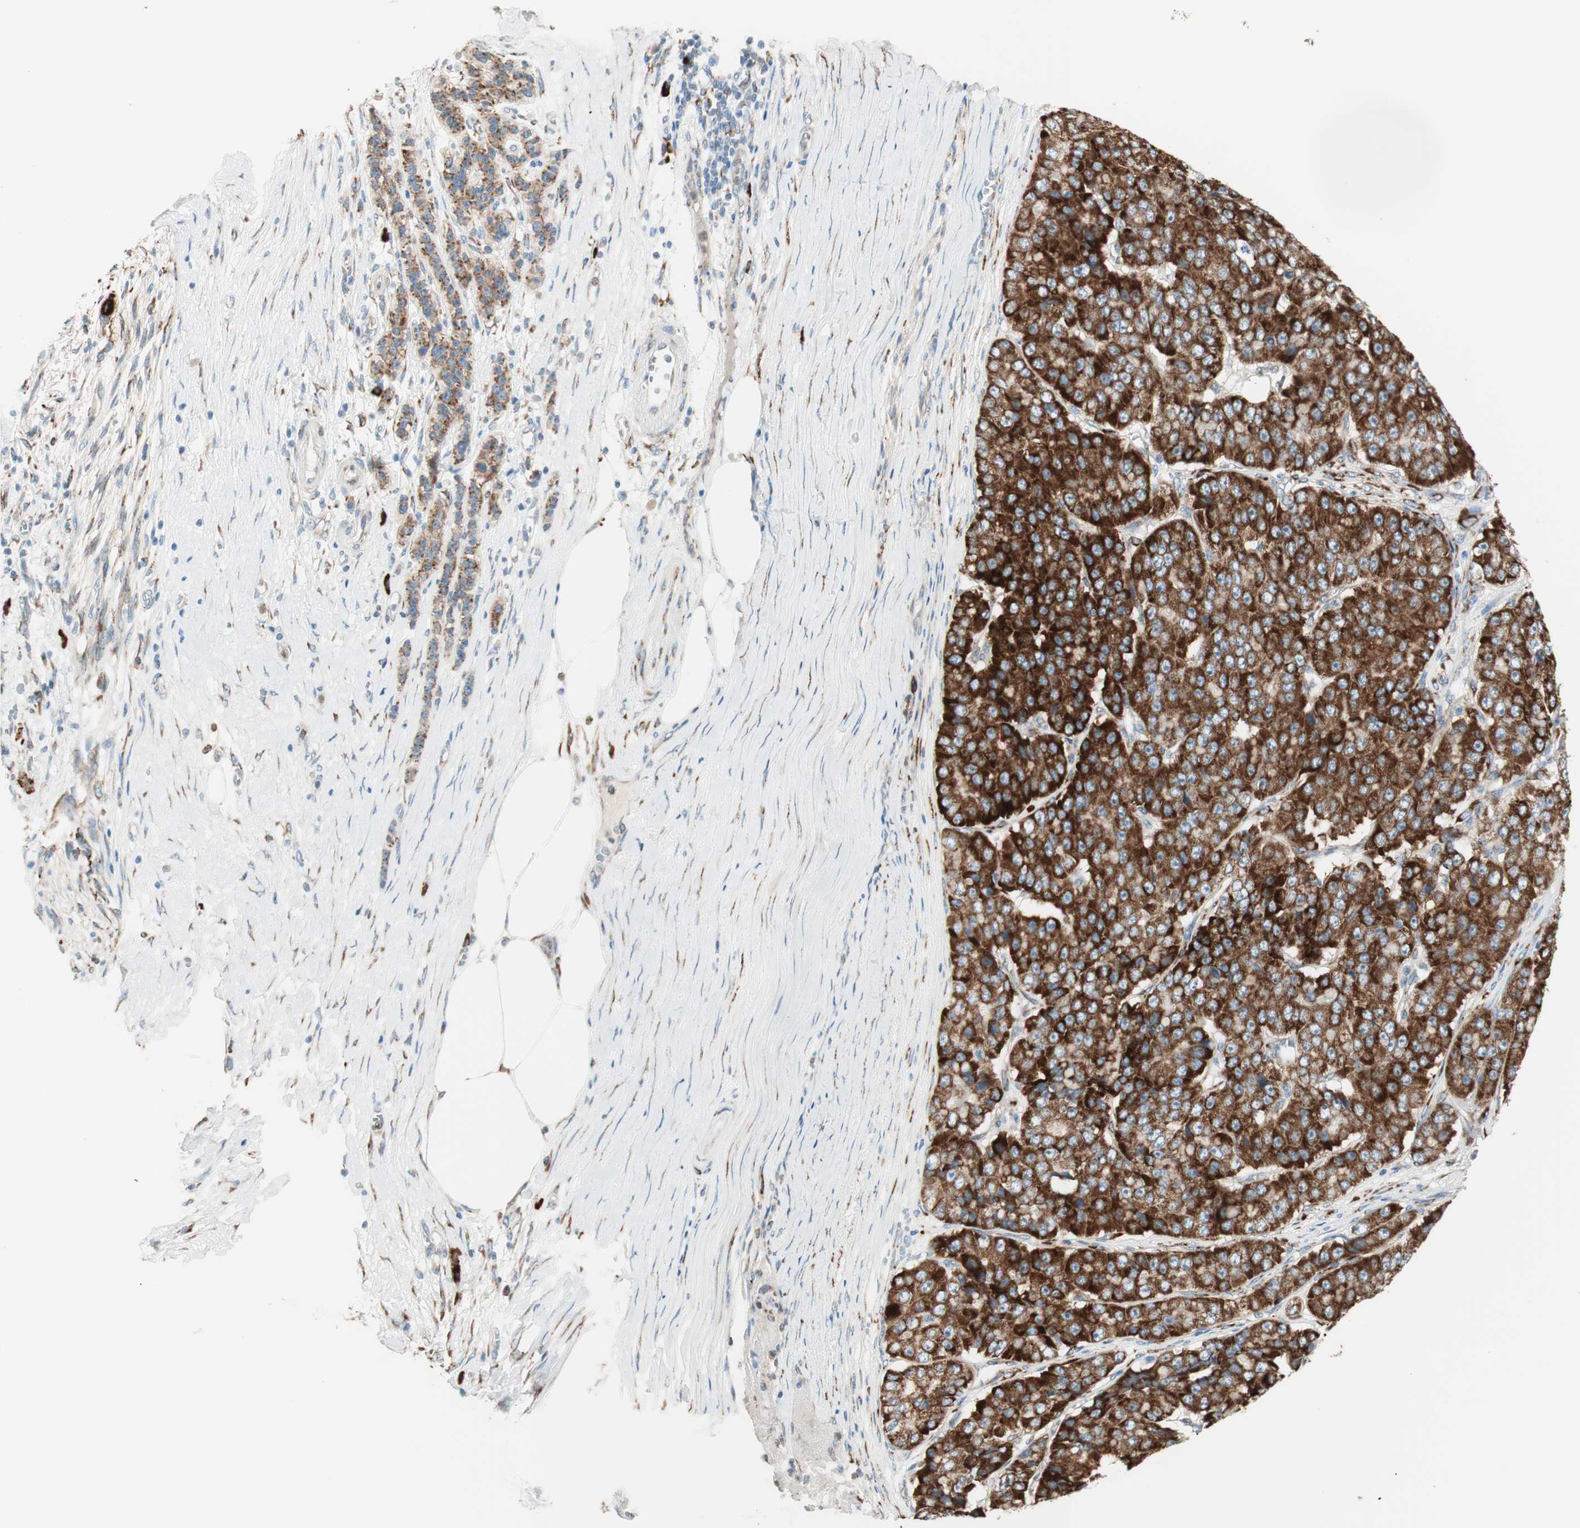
{"staining": {"intensity": "strong", "quantity": ">75%", "location": "cytoplasmic/membranous"}, "tissue": "pancreatic cancer", "cell_type": "Tumor cells", "image_type": "cancer", "snomed": [{"axis": "morphology", "description": "Adenocarcinoma, NOS"}, {"axis": "topography", "description": "Pancreas"}], "caption": "Pancreatic cancer (adenocarcinoma) stained for a protein (brown) displays strong cytoplasmic/membranous positive staining in about >75% of tumor cells.", "gene": "P4HTM", "patient": {"sex": "male", "age": 50}}